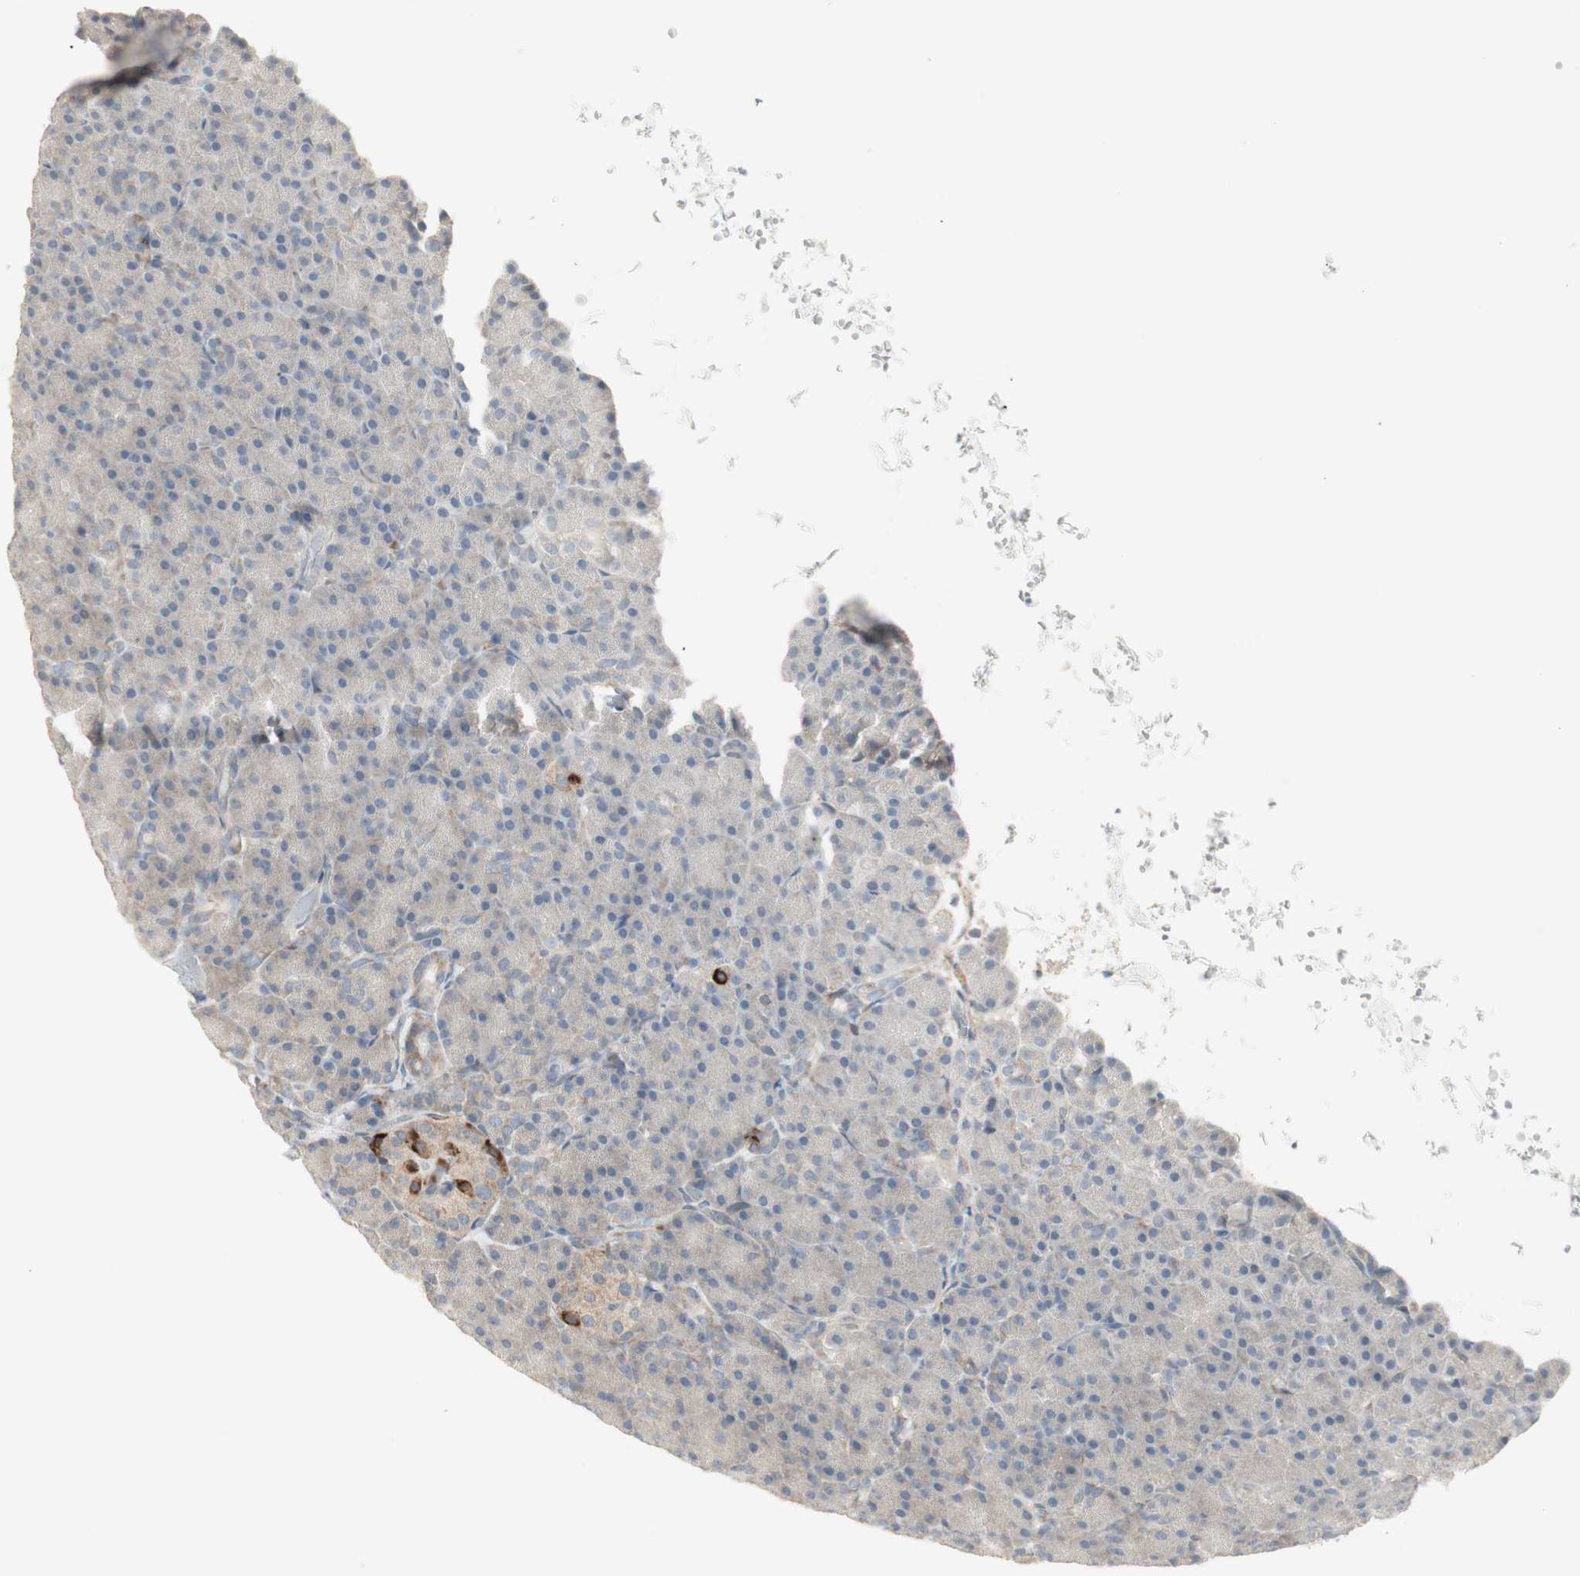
{"staining": {"intensity": "weak", "quantity": "<25%", "location": "cytoplasmic/membranous"}, "tissue": "pancreas", "cell_type": "Exocrine glandular cells", "image_type": "normal", "snomed": [{"axis": "morphology", "description": "Normal tissue, NOS"}, {"axis": "topography", "description": "Pancreas"}], "caption": "IHC micrograph of normal human pancreas stained for a protein (brown), which displays no positivity in exocrine glandular cells.", "gene": "ZFP36", "patient": {"sex": "female", "age": 43}}